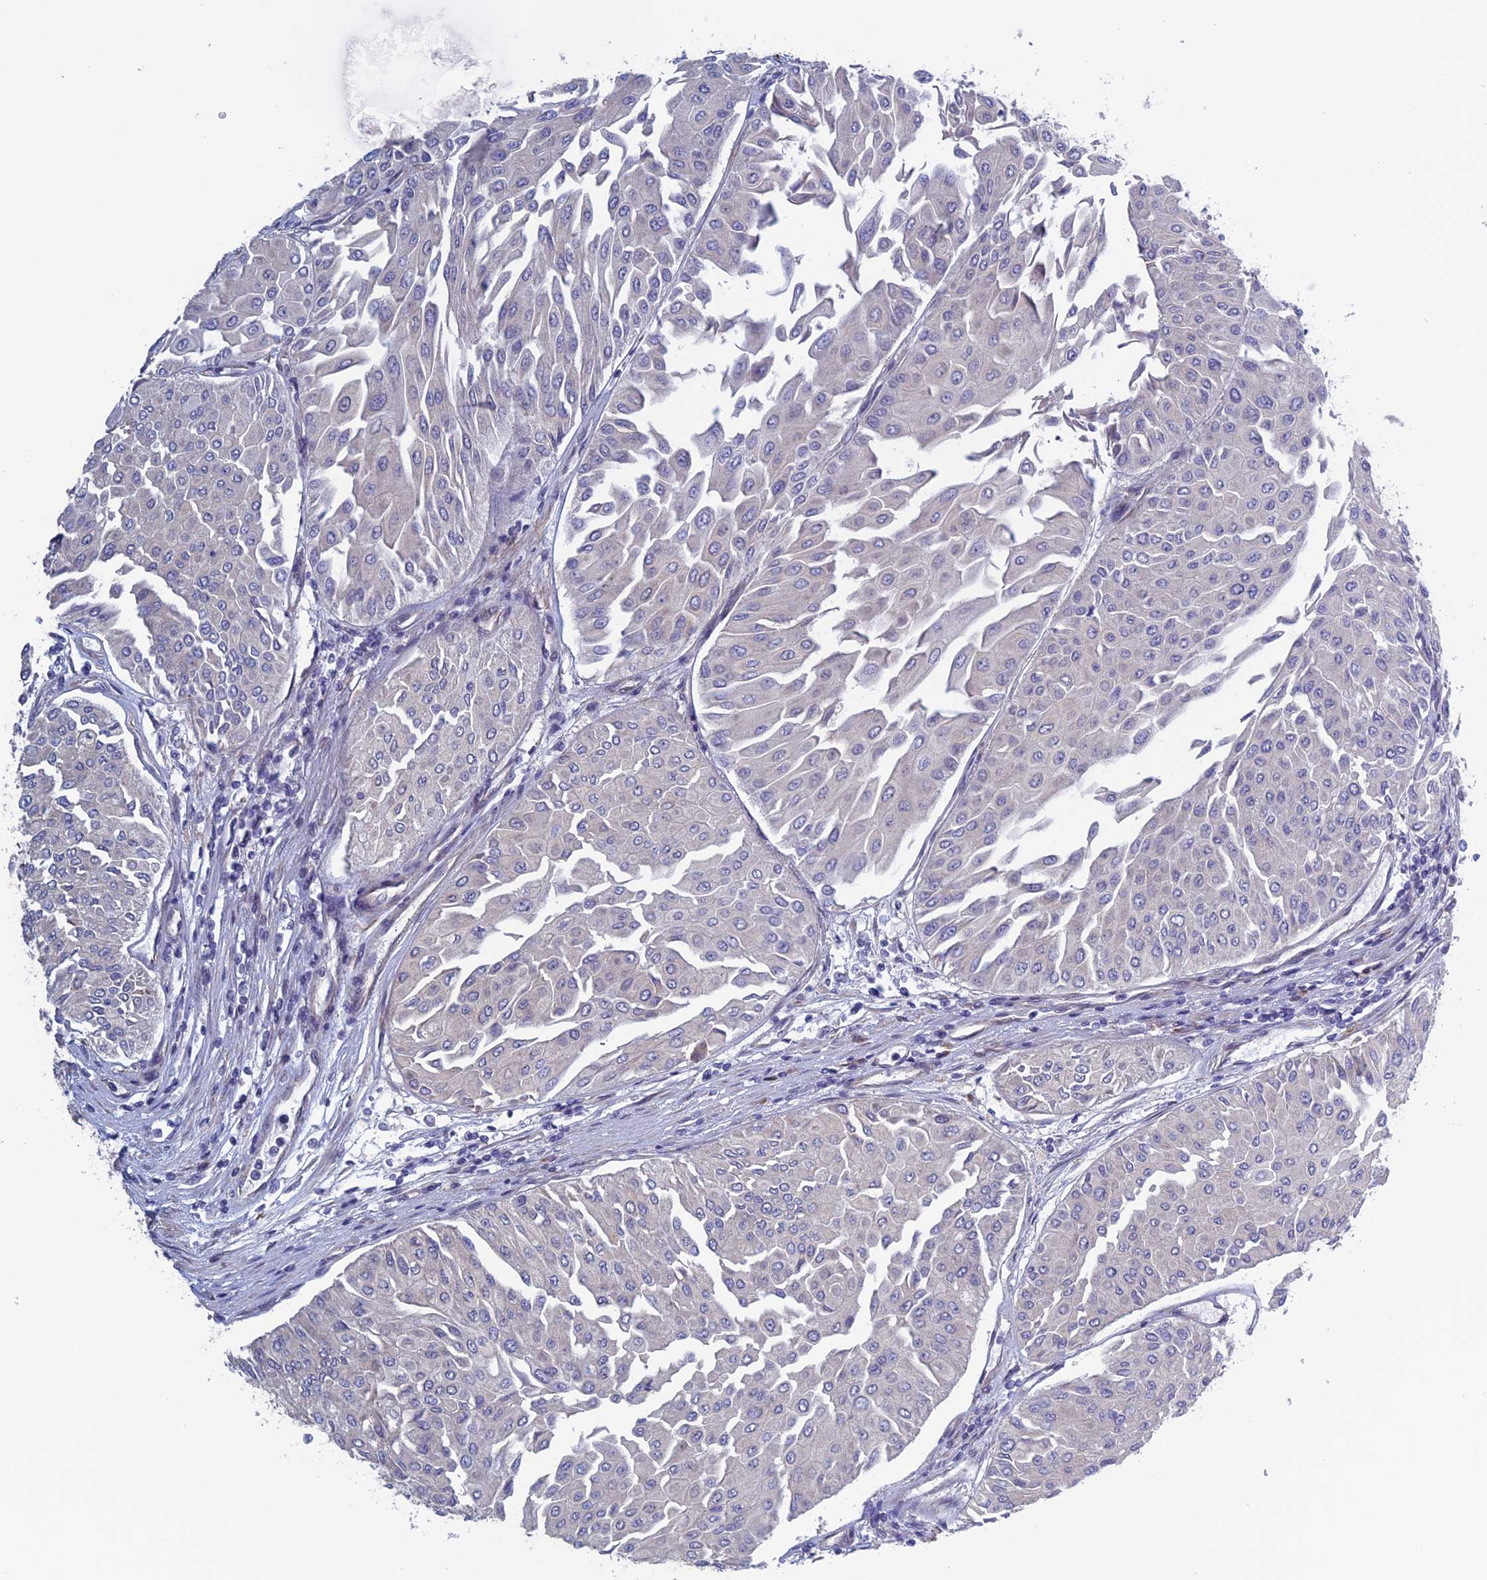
{"staining": {"intensity": "negative", "quantity": "none", "location": "none"}, "tissue": "urothelial cancer", "cell_type": "Tumor cells", "image_type": "cancer", "snomed": [{"axis": "morphology", "description": "Urothelial carcinoma, Low grade"}, {"axis": "topography", "description": "Urinary bladder"}], "caption": "This histopathology image is of urothelial cancer stained with IHC to label a protein in brown with the nuclei are counter-stained blue. There is no expression in tumor cells.", "gene": "BCL2L10", "patient": {"sex": "male", "age": 67}}